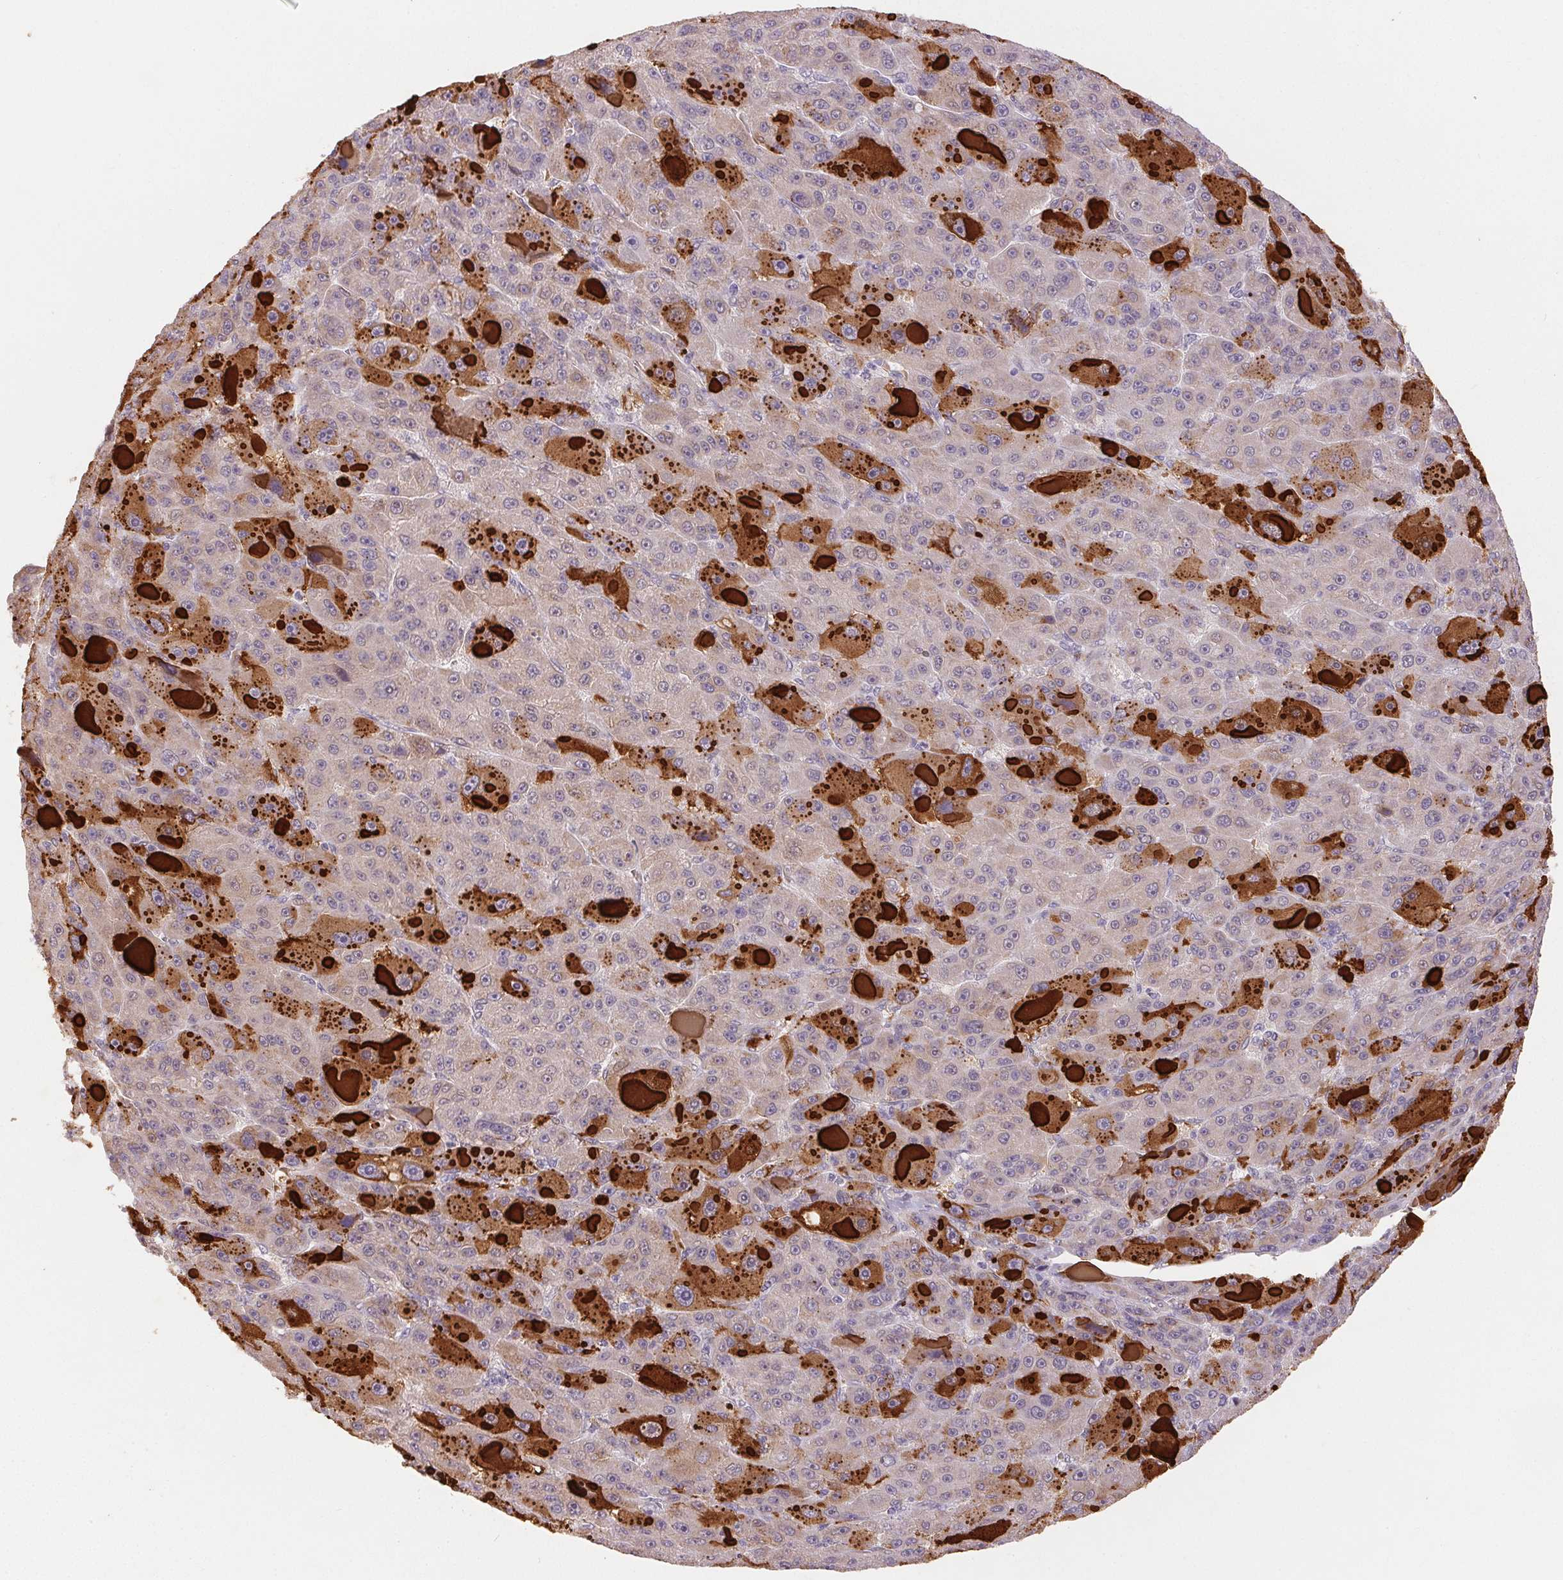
{"staining": {"intensity": "strong", "quantity": "<25%", "location": "cytoplasmic/membranous"}, "tissue": "liver cancer", "cell_type": "Tumor cells", "image_type": "cancer", "snomed": [{"axis": "morphology", "description": "Carcinoma, Hepatocellular, NOS"}, {"axis": "topography", "description": "Liver"}], "caption": "The image displays a brown stain indicating the presence of a protein in the cytoplasmic/membranous of tumor cells in liver cancer.", "gene": "RPGRIP1", "patient": {"sex": "male", "age": 76}}